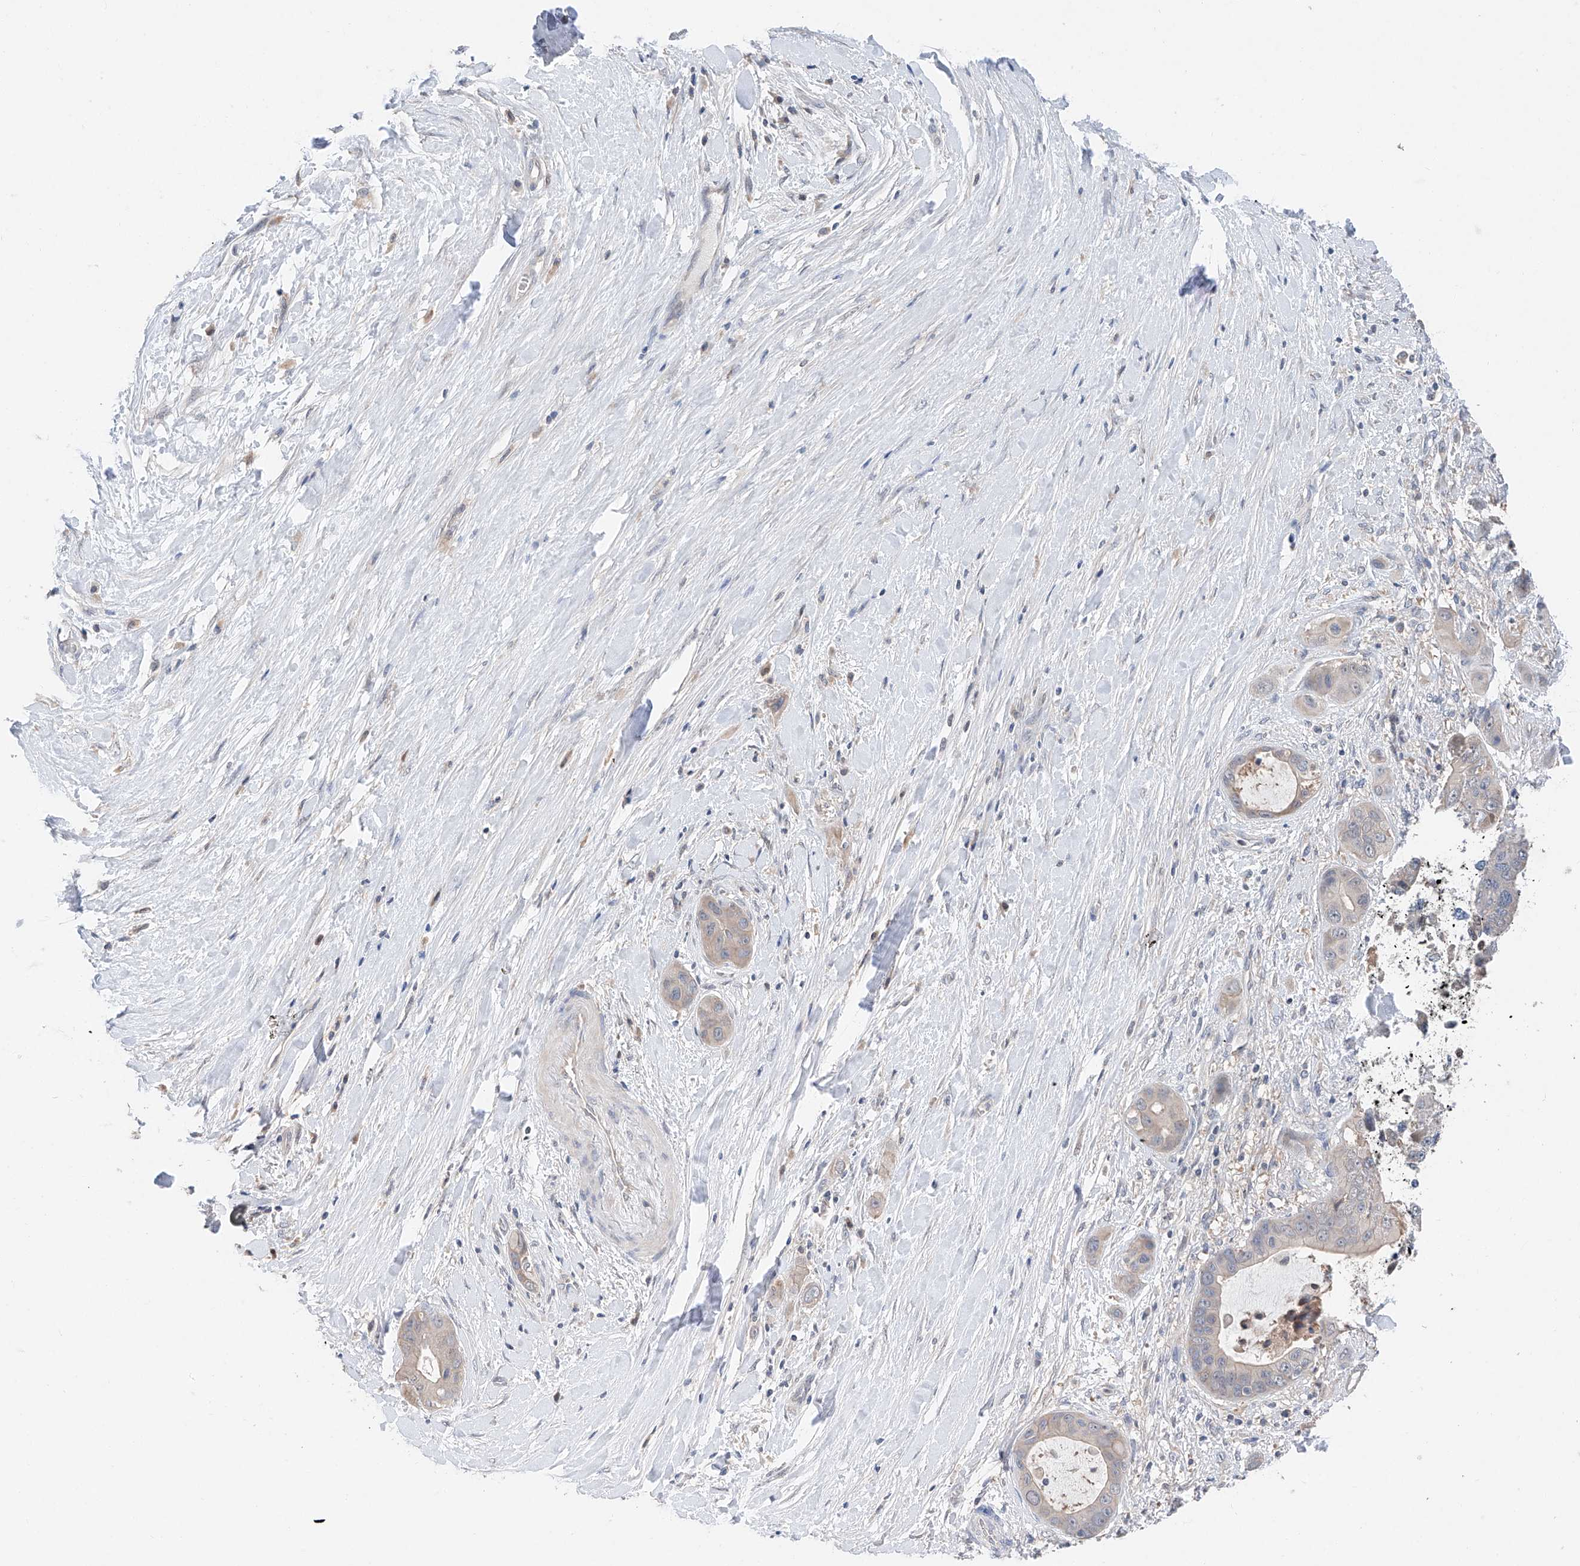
{"staining": {"intensity": "negative", "quantity": "none", "location": "none"}, "tissue": "liver cancer", "cell_type": "Tumor cells", "image_type": "cancer", "snomed": [{"axis": "morphology", "description": "Cholangiocarcinoma"}, {"axis": "topography", "description": "Liver"}], "caption": "Tumor cells show no significant staining in liver cholangiocarcinoma.", "gene": "FUCA2", "patient": {"sex": "female", "age": 52}}